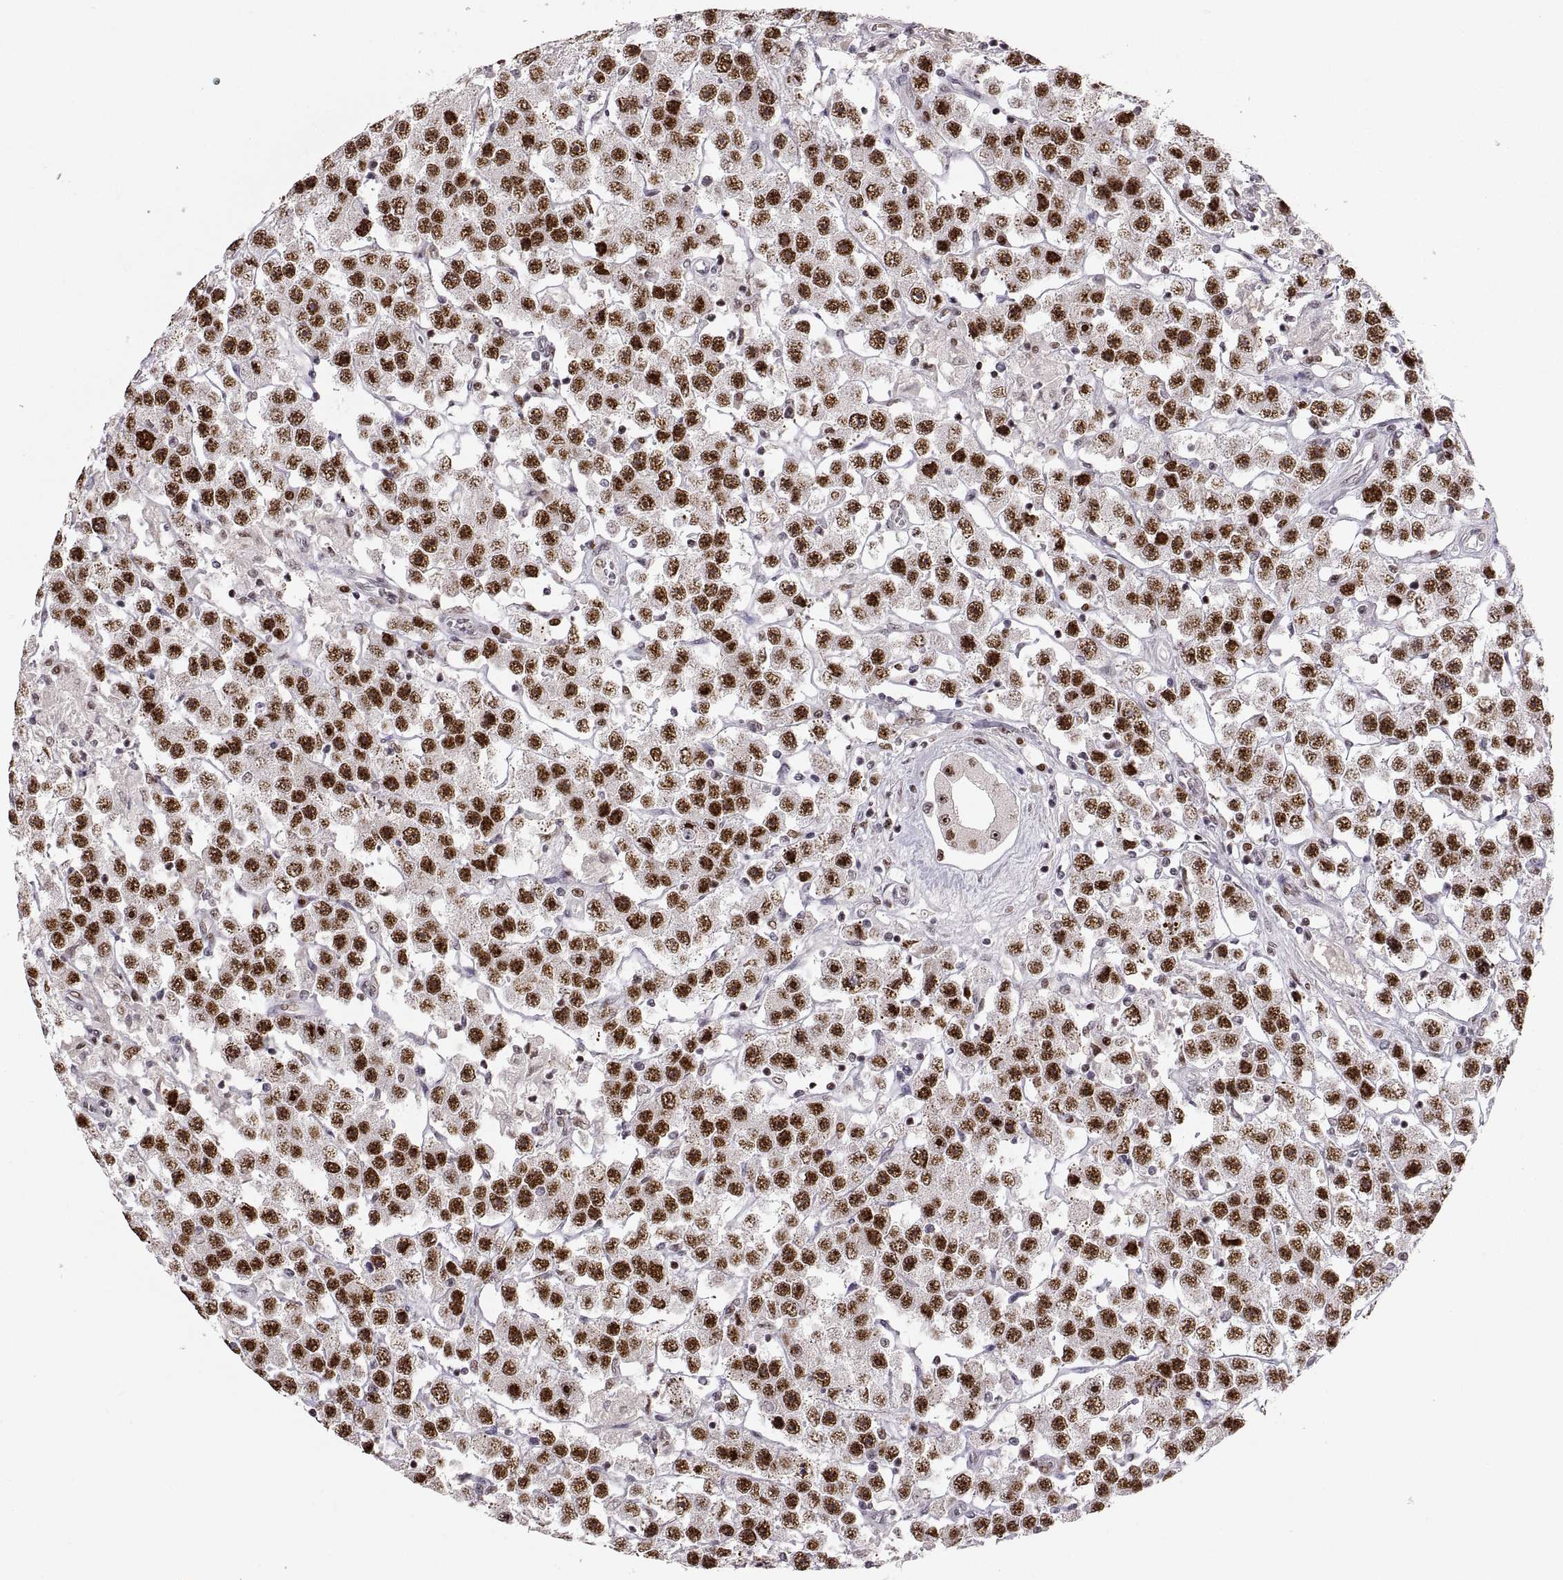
{"staining": {"intensity": "strong", "quantity": ">75%", "location": "nuclear"}, "tissue": "testis cancer", "cell_type": "Tumor cells", "image_type": "cancer", "snomed": [{"axis": "morphology", "description": "Seminoma, NOS"}, {"axis": "topography", "description": "Testis"}], "caption": "A high-resolution micrograph shows IHC staining of testis seminoma, which exhibits strong nuclear positivity in approximately >75% of tumor cells.", "gene": "SNAI1", "patient": {"sex": "male", "age": 45}}